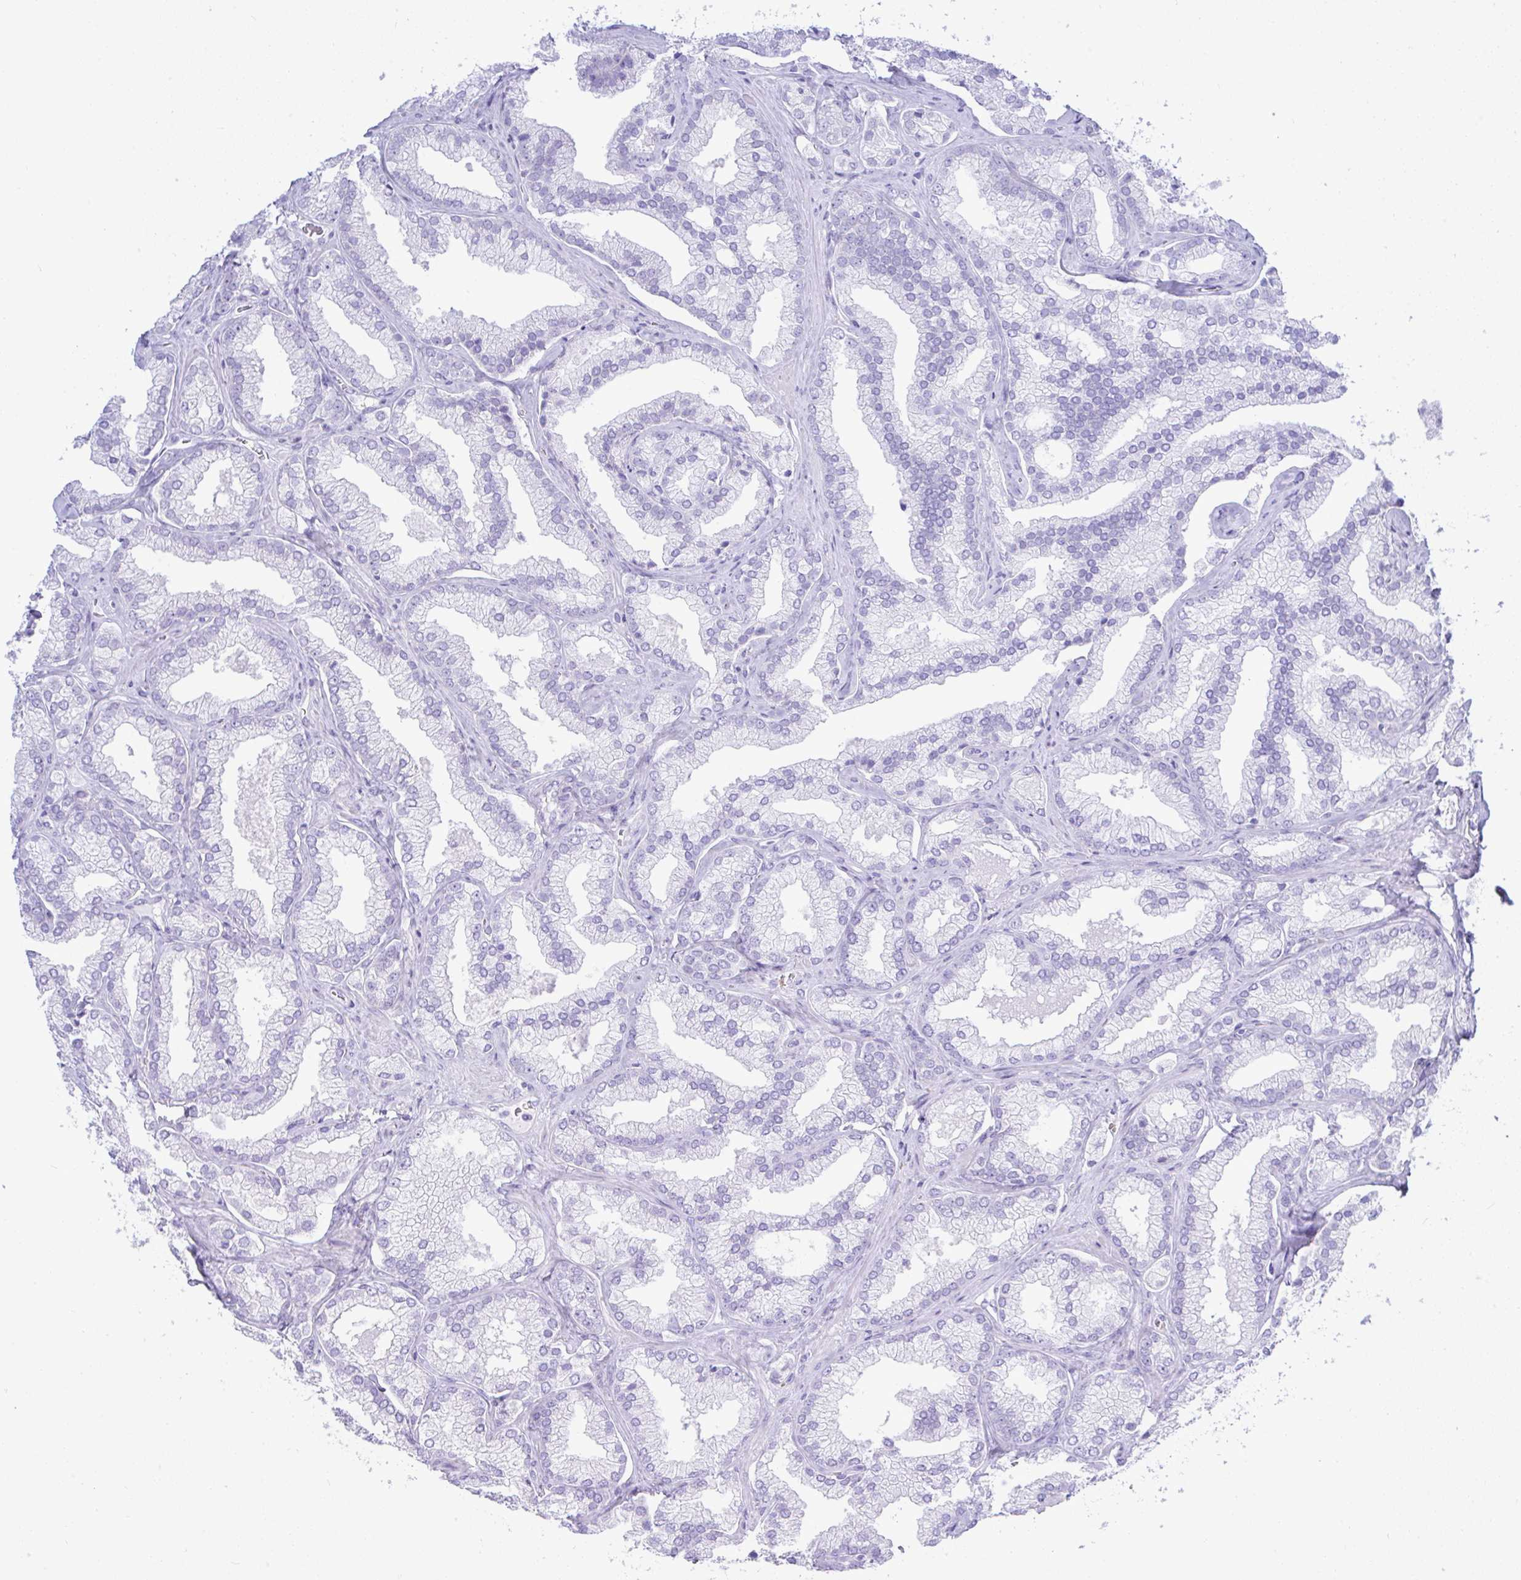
{"staining": {"intensity": "negative", "quantity": "none", "location": "none"}, "tissue": "prostate cancer", "cell_type": "Tumor cells", "image_type": "cancer", "snomed": [{"axis": "morphology", "description": "Adenocarcinoma, High grade"}, {"axis": "topography", "description": "Prostate"}], "caption": "Image shows no significant protein staining in tumor cells of prostate adenocarcinoma (high-grade). (Brightfield microscopy of DAB (3,3'-diaminobenzidine) immunohistochemistry at high magnification).", "gene": "SEL1L2", "patient": {"sex": "male", "age": 68}}